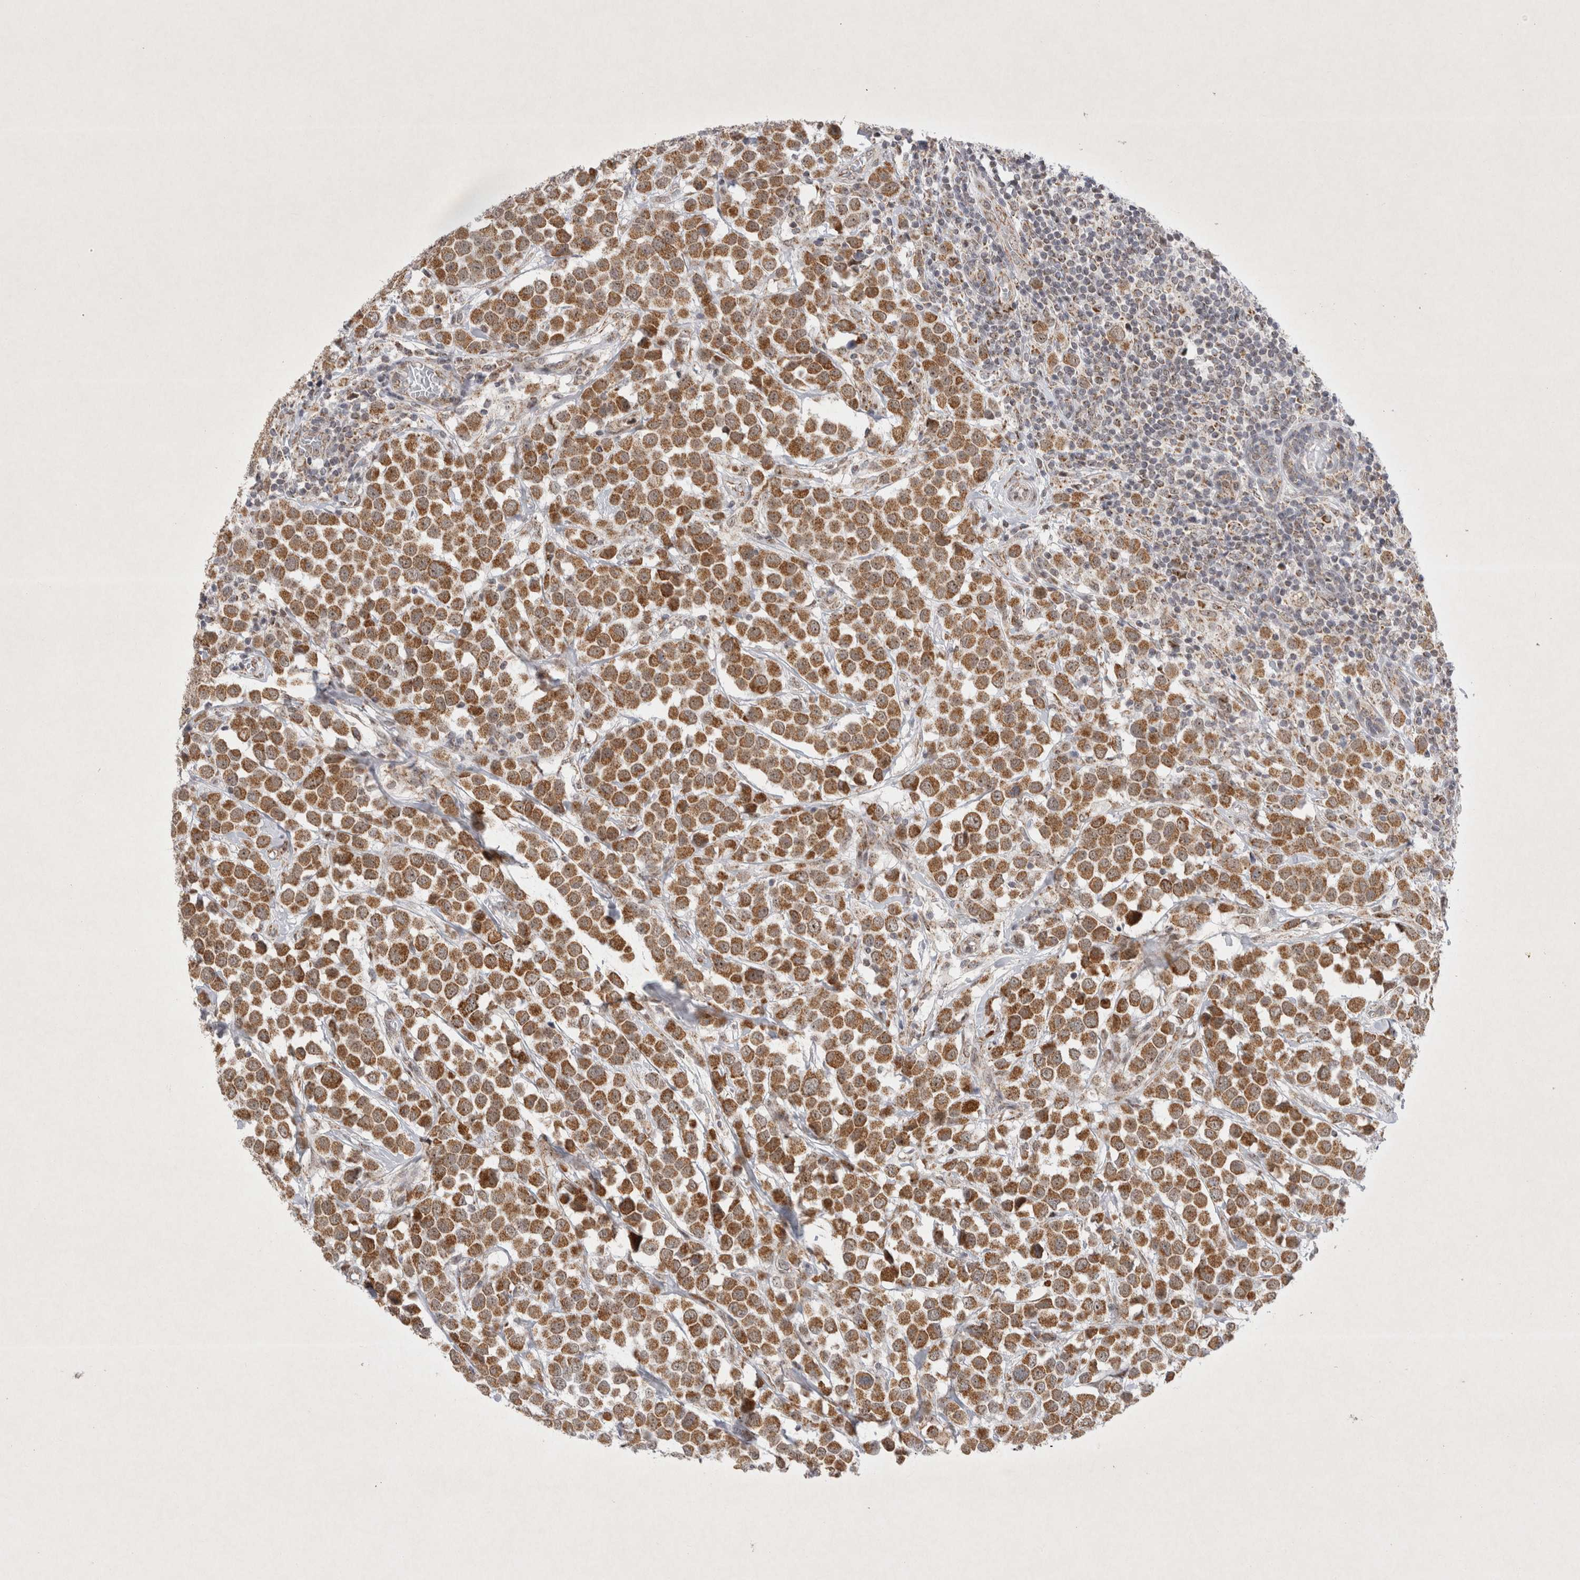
{"staining": {"intensity": "moderate", "quantity": ">75%", "location": "cytoplasmic/membranous"}, "tissue": "breast cancer", "cell_type": "Tumor cells", "image_type": "cancer", "snomed": [{"axis": "morphology", "description": "Duct carcinoma"}, {"axis": "topography", "description": "Breast"}], "caption": "Immunohistochemistry of human breast cancer (intraductal carcinoma) demonstrates medium levels of moderate cytoplasmic/membranous positivity in about >75% of tumor cells.", "gene": "MRPL37", "patient": {"sex": "female", "age": 61}}